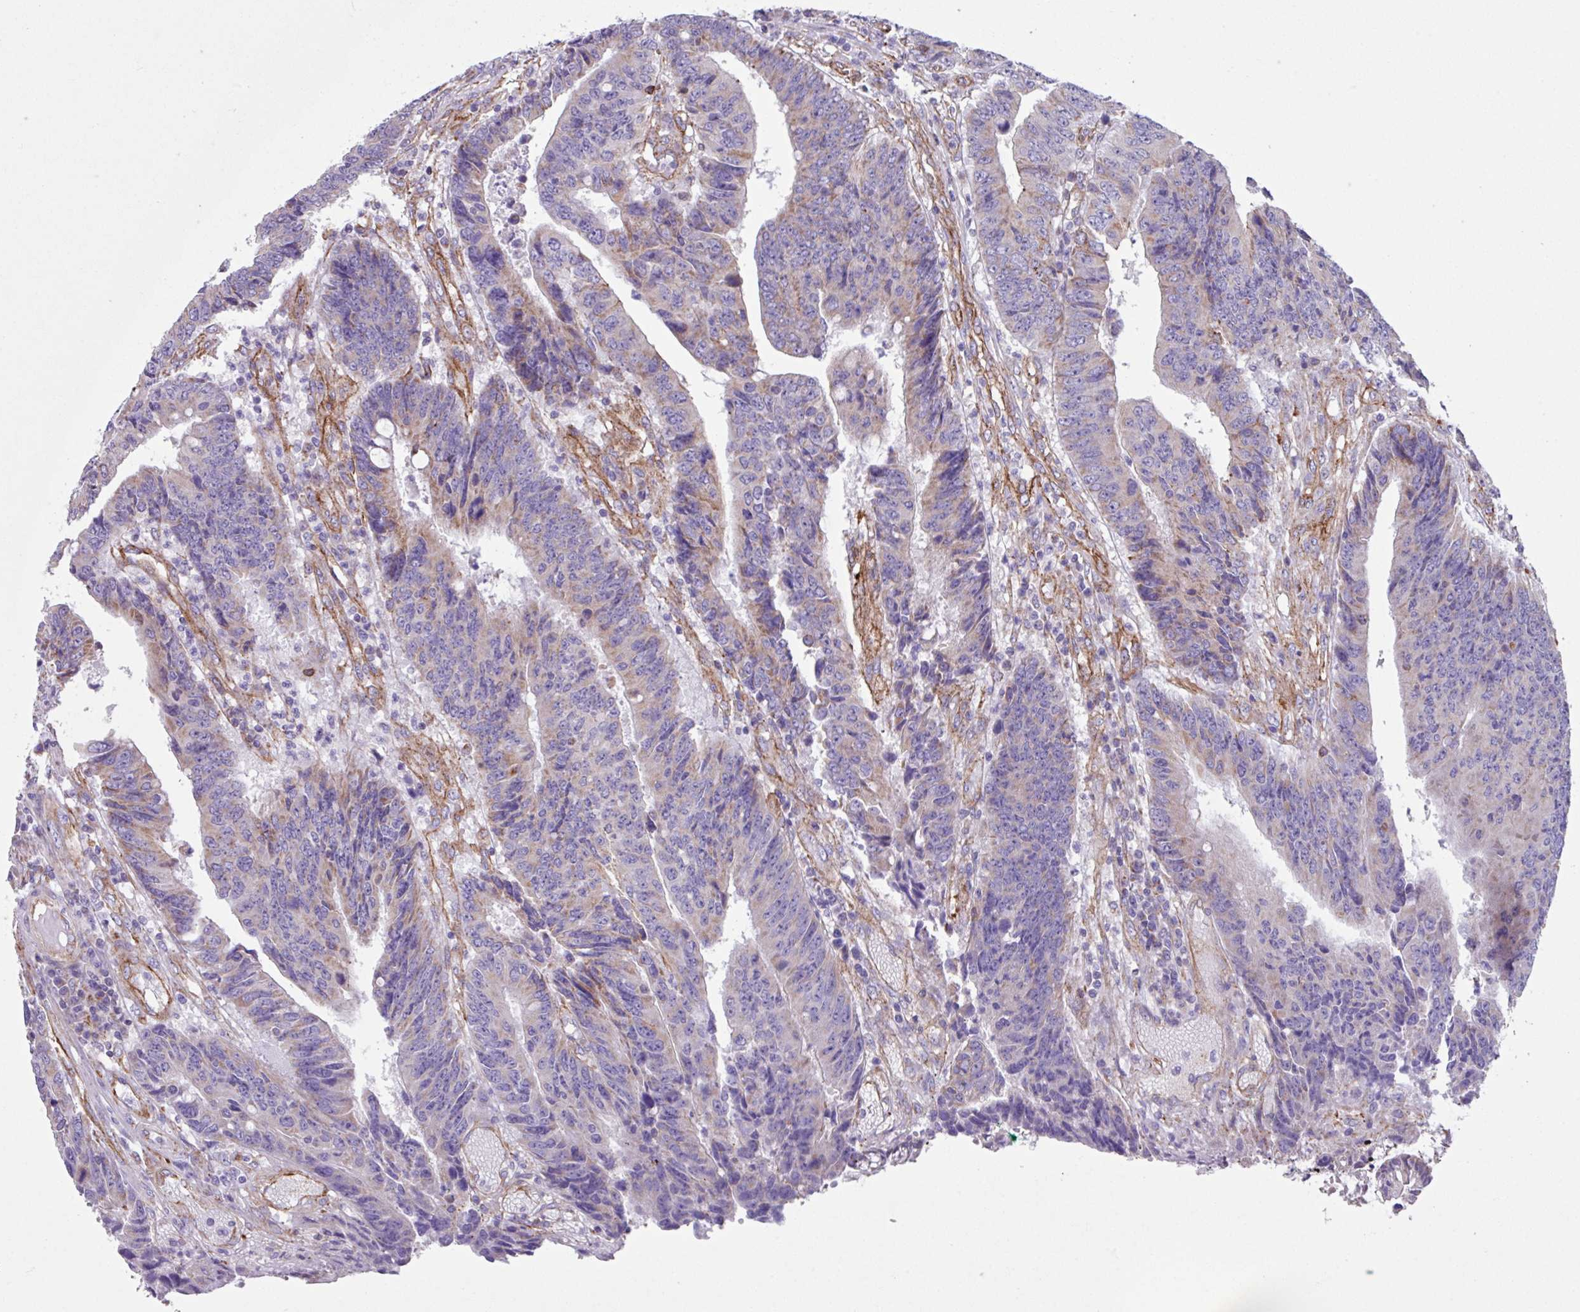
{"staining": {"intensity": "weak", "quantity": "<25%", "location": "cytoplasmic/membranous"}, "tissue": "colorectal cancer", "cell_type": "Tumor cells", "image_type": "cancer", "snomed": [{"axis": "morphology", "description": "Adenocarcinoma, NOS"}, {"axis": "topography", "description": "Rectum"}], "caption": "Colorectal cancer was stained to show a protein in brown. There is no significant staining in tumor cells.", "gene": "OTULIN", "patient": {"sex": "male", "age": 84}}